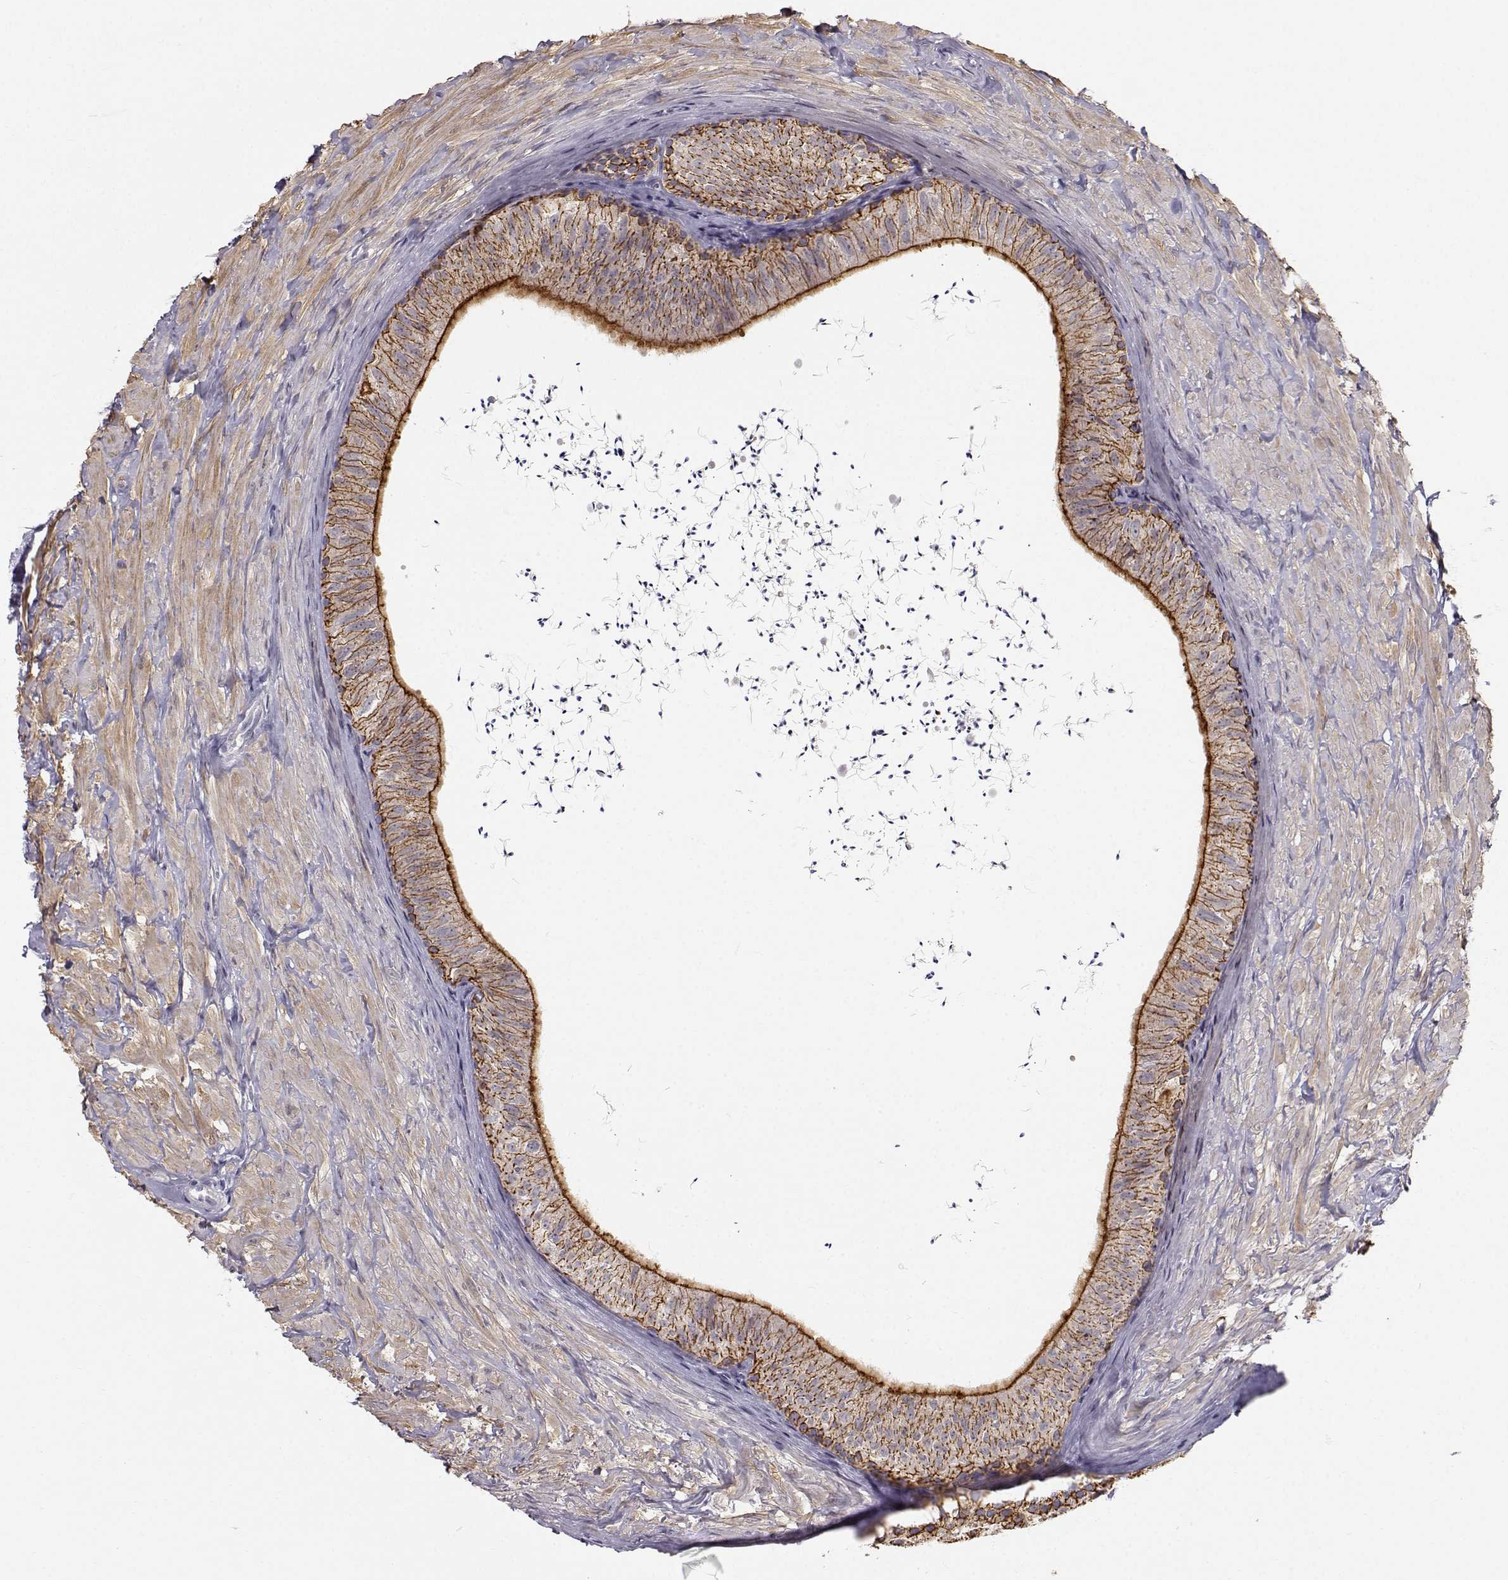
{"staining": {"intensity": "strong", "quantity": ">75%", "location": "cytoplasmic/membranous"}, "tissue": "epididymis", "cell_type": "Glandular cells", "image_type": "normal", "snomed": [{"axis": "morphology", "description": "Normal tissue, NOS"}, {"axis": "topography", "description": "Epididymis"}], "caption": "The photomicrograph reveals staining of benign epididymis, revealing strong cytoplasmic/membranous protein positivity (brown color) within glandular cells.", "gene": "ZNF185", "patient": {"sex": "male", "age": 32}}